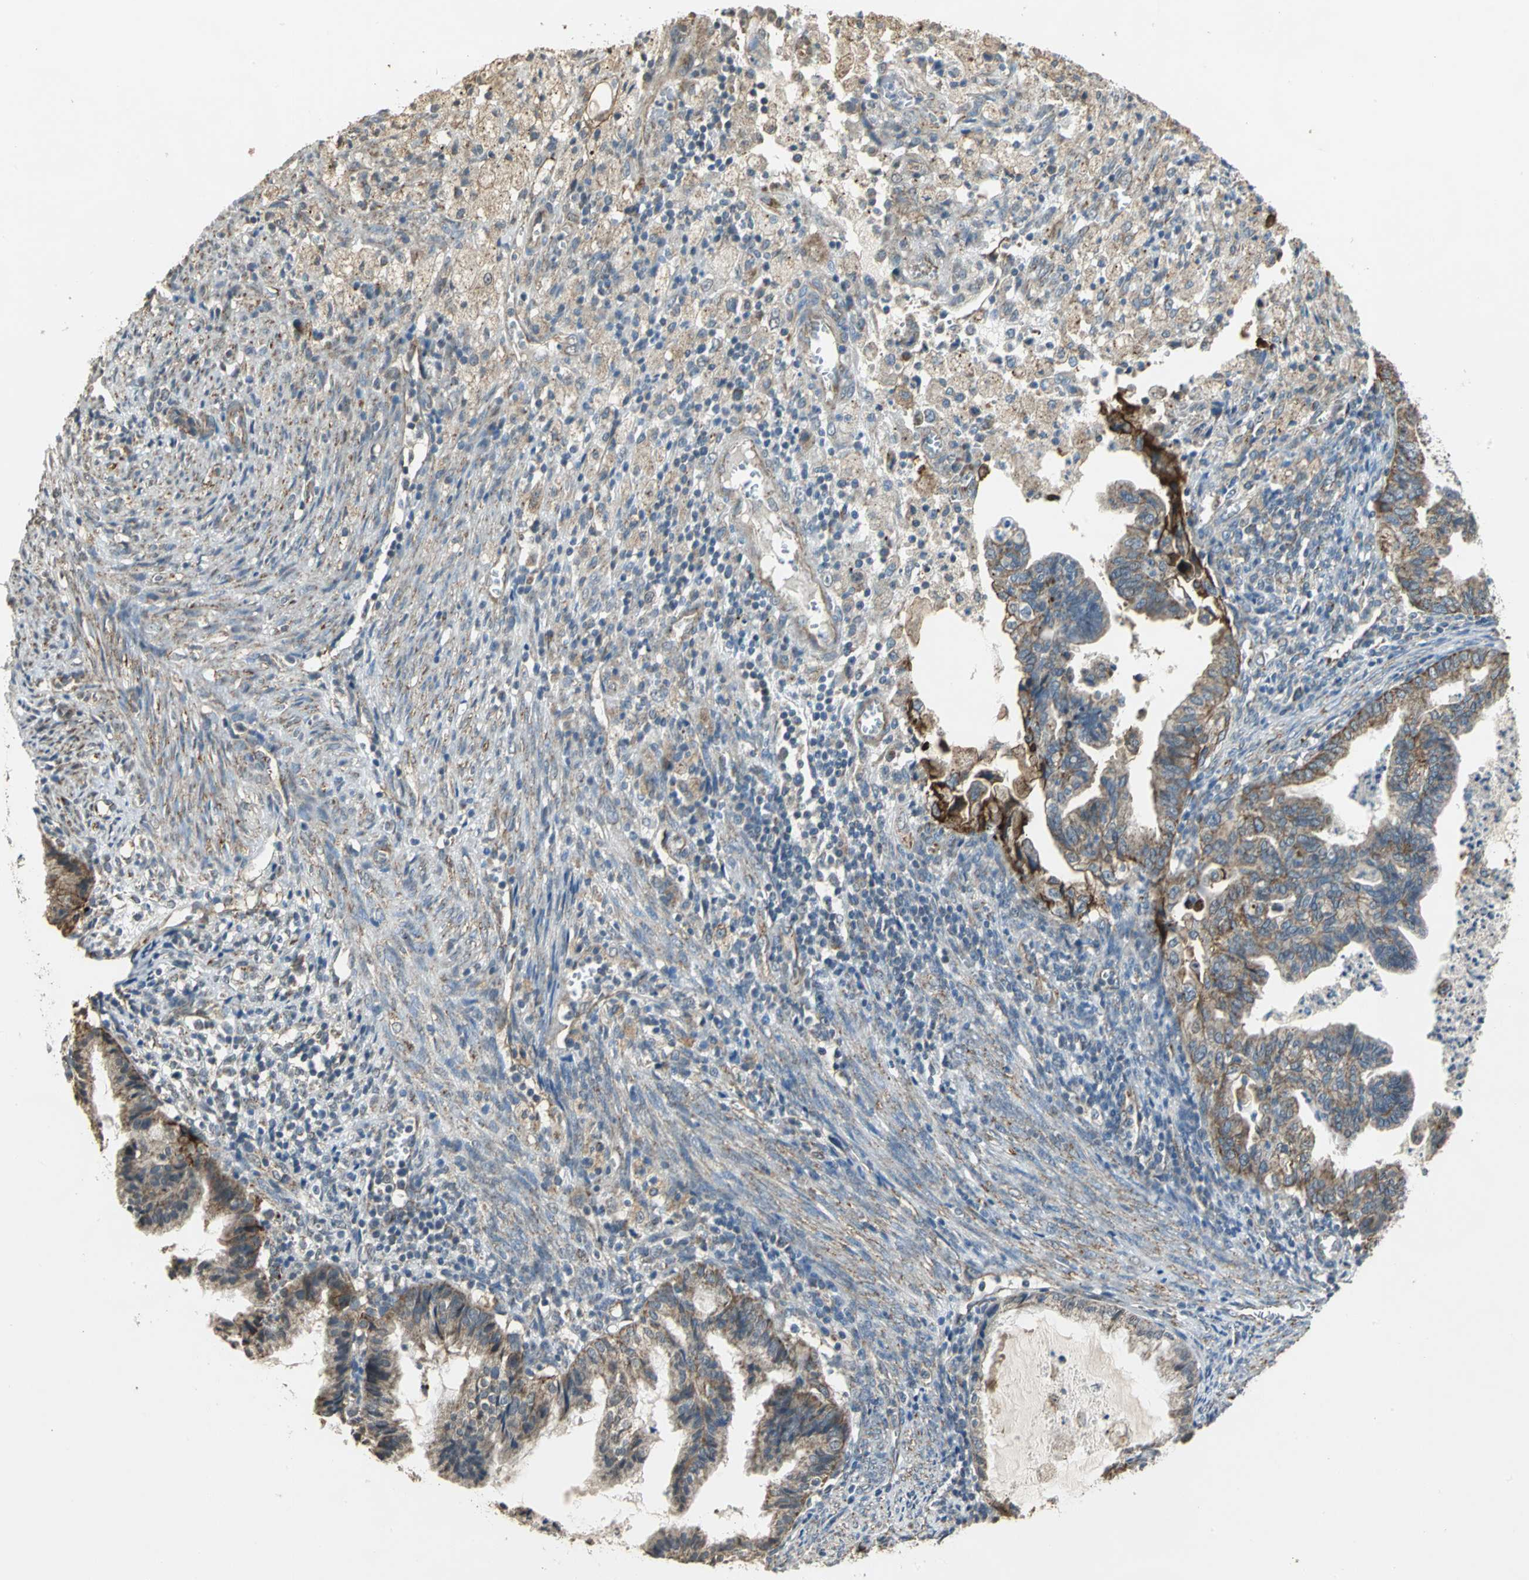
{"staining": {"intensity": "strong", "quantity": "25%-75%", "location": "cytoplasmic/membranous"}, "tissue": "cervical cancer", "cell_type": "Tumor cells", "image_type": "cancer", "snomed": [{"axis": "morphology", "description": "Normal tissue, NOS"}, {"axis": "morphology", "description": "Adenocarcinoma, NOS"}, {"axis": "topography", "description": "Cervix"}, {"axis": "topography", "description": "Endometrium"}], "caption": "Cervical adenocarcinoma stained with a brown dye reveals strong cytoplasmic/membranous positive staining in approximately 25%-75% of tumor cells.", "gene": "NDUFB5", "patient": {"sex": "female", "age": 86}}